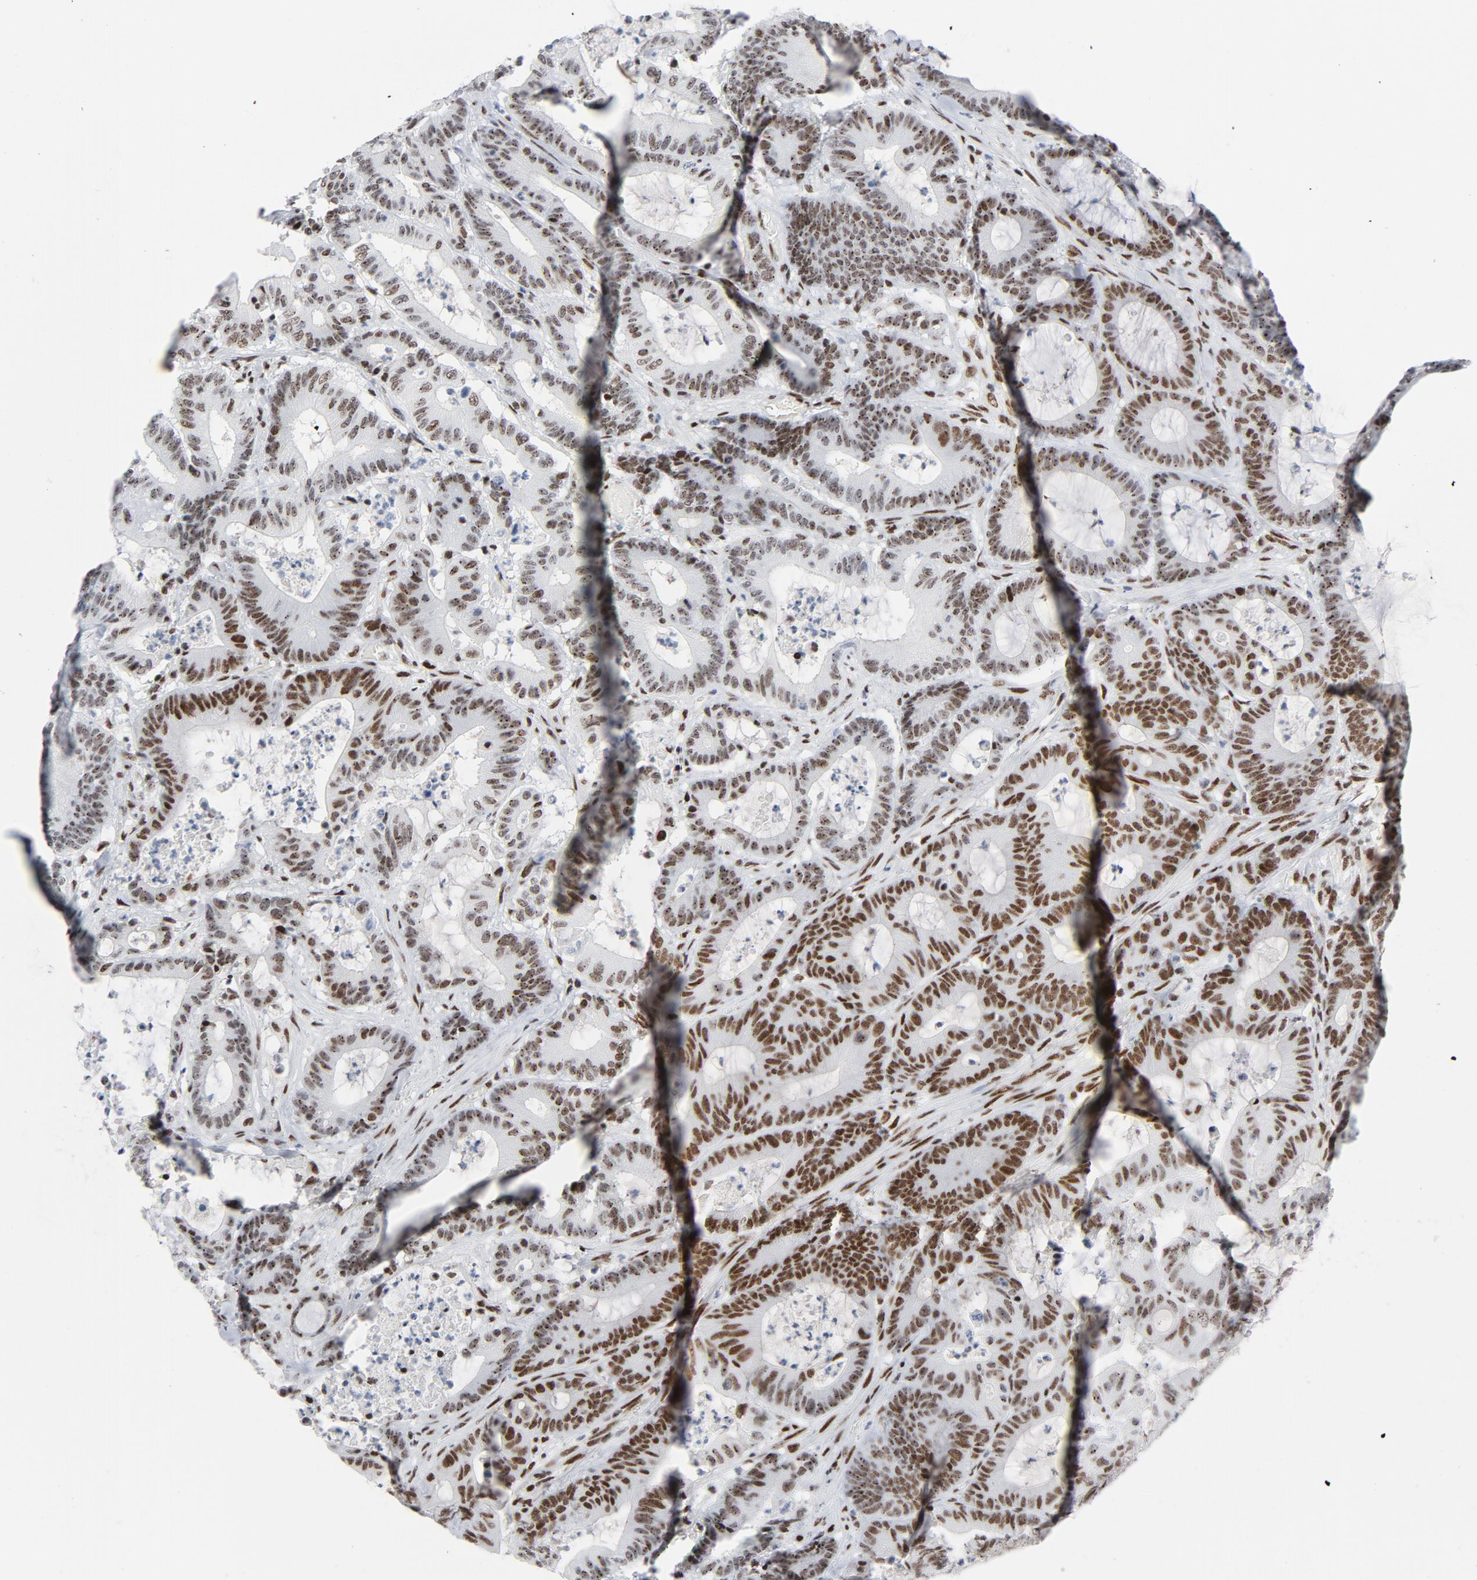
{"staining": {"intensity": "moderate", "quantity": ">75%", "location": "nuclear"}, "tissue": "colorectal cancer", "cell_type": "Tumor cells", "image_type": "cancer", "snomed": [{"axis": "morphology", "description": "Adenocarcinoma, NOS"}, {"axis": "topography", "description": "Colon"}], "caption": "Colorectal adenocarcinoma stained for a protein demonstrates moderate nuclear positivity in tumor cells. The staining is performed using DAB brown chromogen to label protein expression. The nuclei are counter-stained blue using hematoxylin.", "gene": "HSF1", "patient": {"sex": "female", "age": 84}}